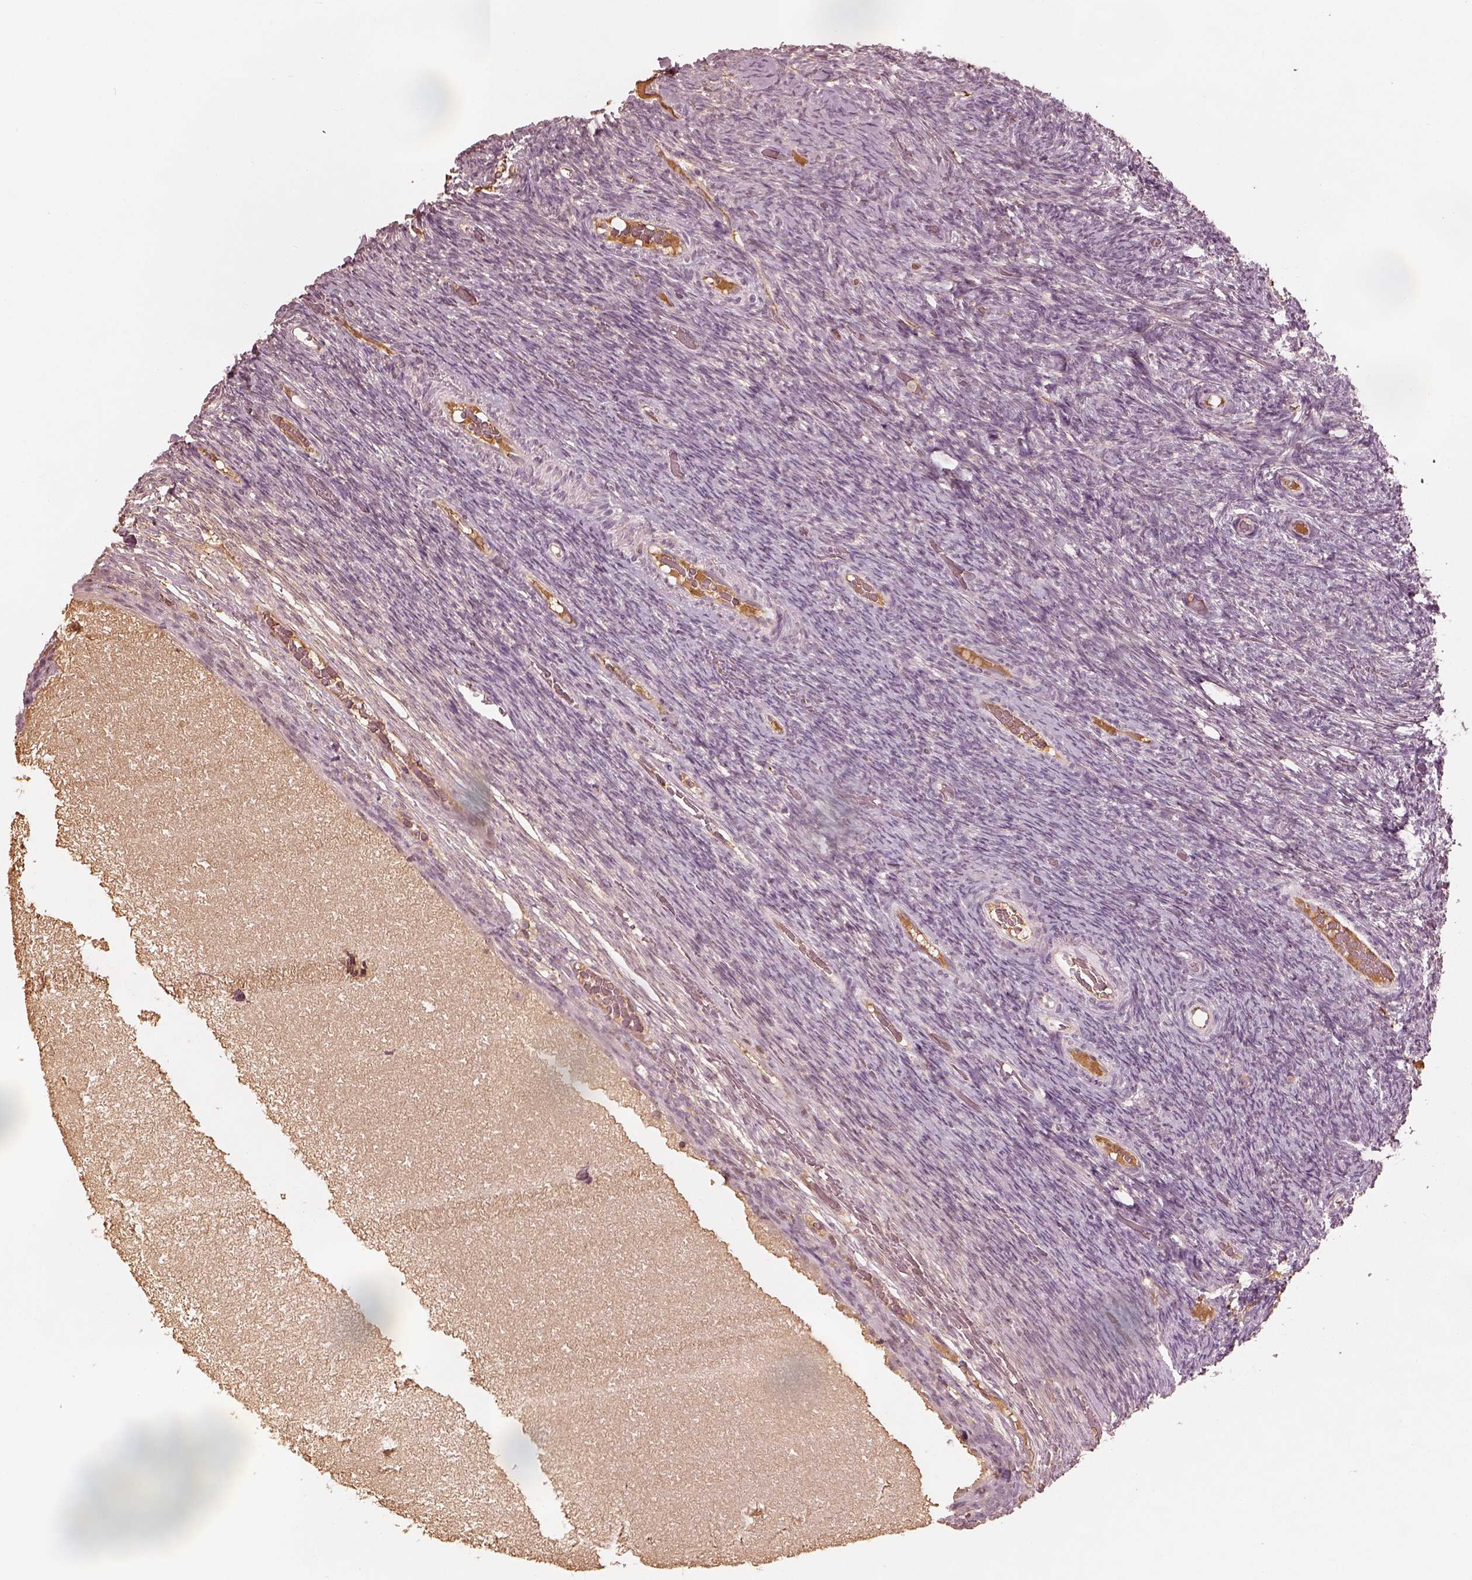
{"staining": {"intensity": "negative", "quantity": "none", "location": "none"}, "tissue": "ovary", "cell_type": "Follicle cells", "image_type": "normal", "snomed": [{"axis": "morphology", "description": "Normal tissue, NOS"}, {"axis": "topography", "description": "Ovary"}], "caption": "Micrograph shows no significant protein staining in follicle cells of benign ovary.", "gene": "CALR3", "patient": {"sex": "female", "age": 34}}